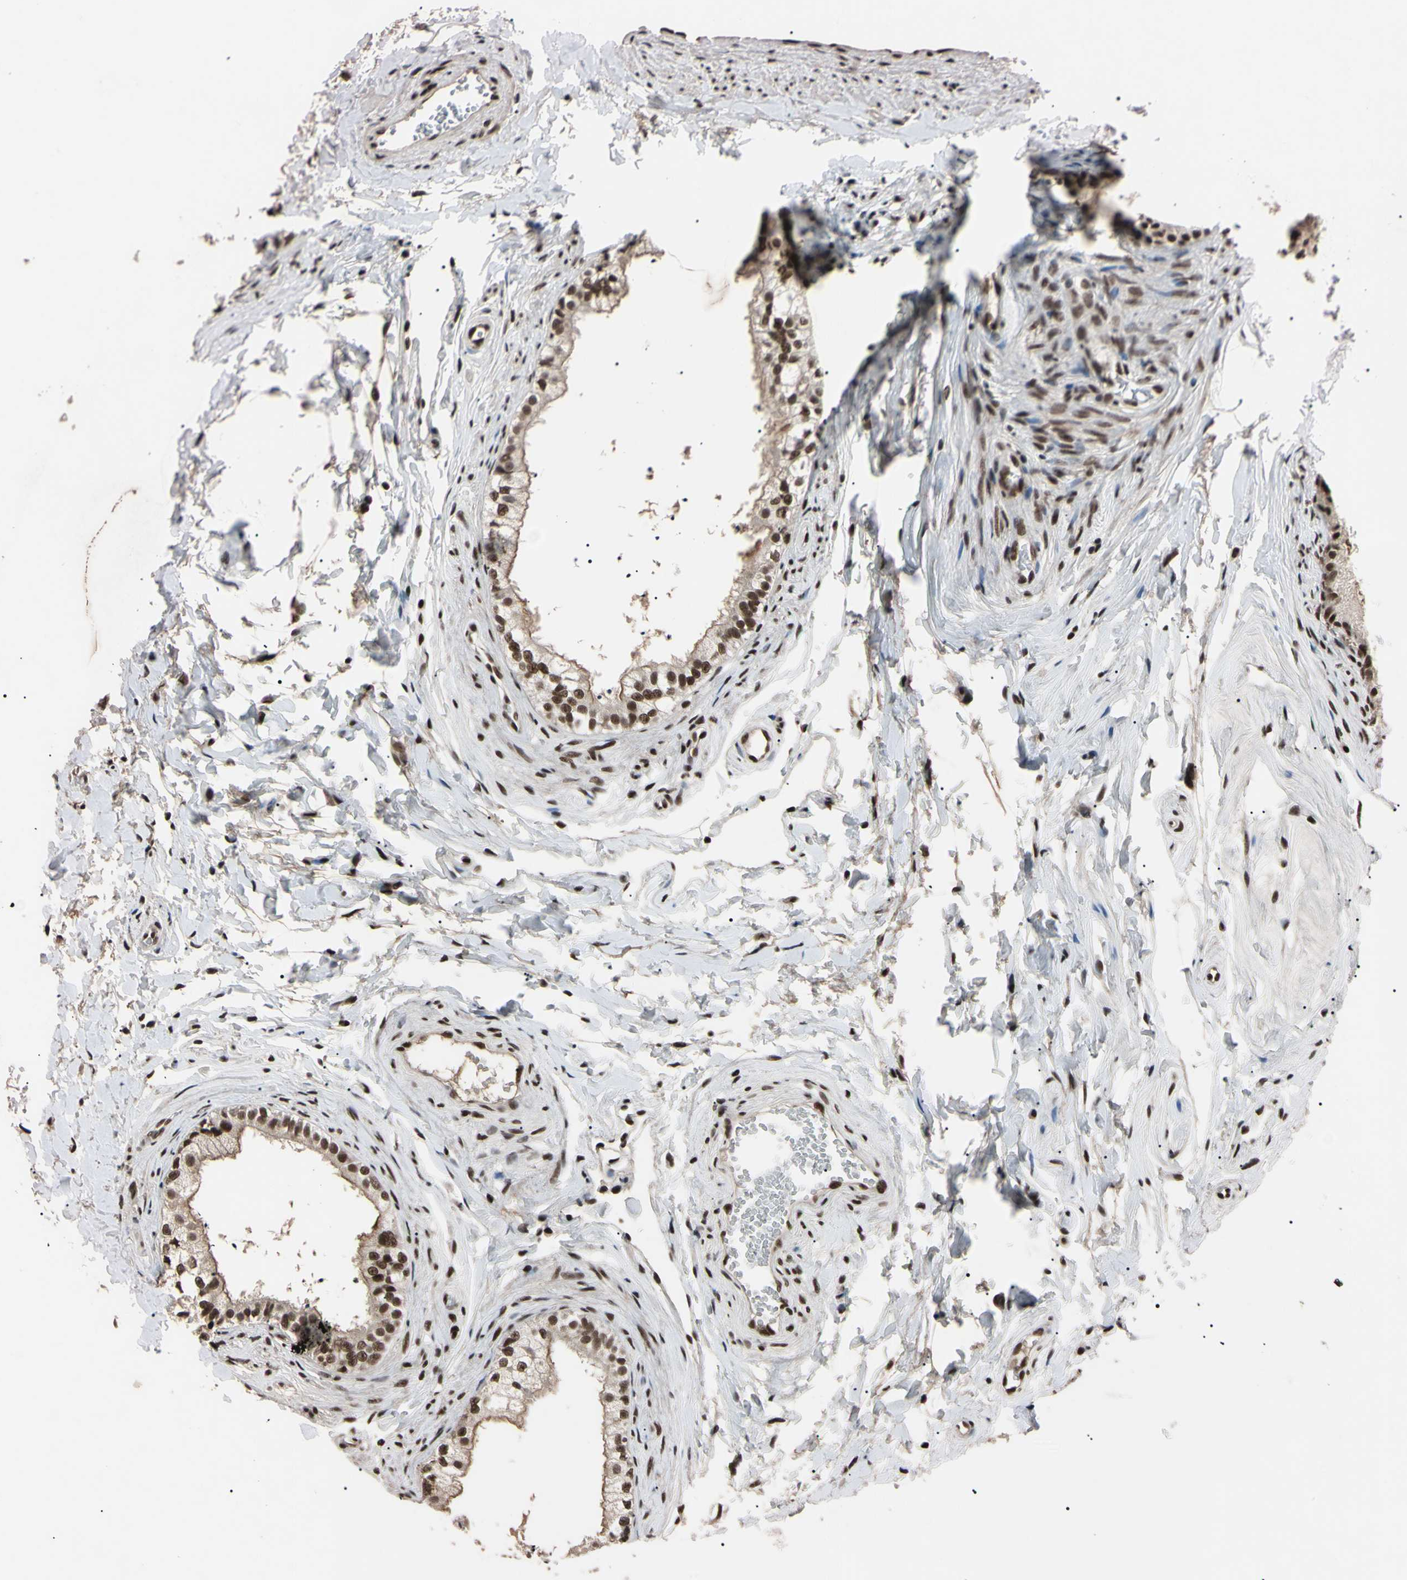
{"staining": {"intensity": "moderate", "quantity": ">75%", "location": "cytoplasmic/membranous,nuclear"}, "tissue": "epididymis", "cell_type": "Glandular cells", "image_type": "normal", "snomed": [{"axis": "morphology", "description": "Normal tissue, NOS"}, {"axis": "topography", "description": "Epididymis"}], "caption": "An immunohistochemistry micrograph of normal tissue is shown. Protein staining in brown shows moderate cytoplasmic/membranous,nuclear positivity in epididymis within glandular cells.", "gene": "YY1", "patient": {"sex": "male", "age": 56}}